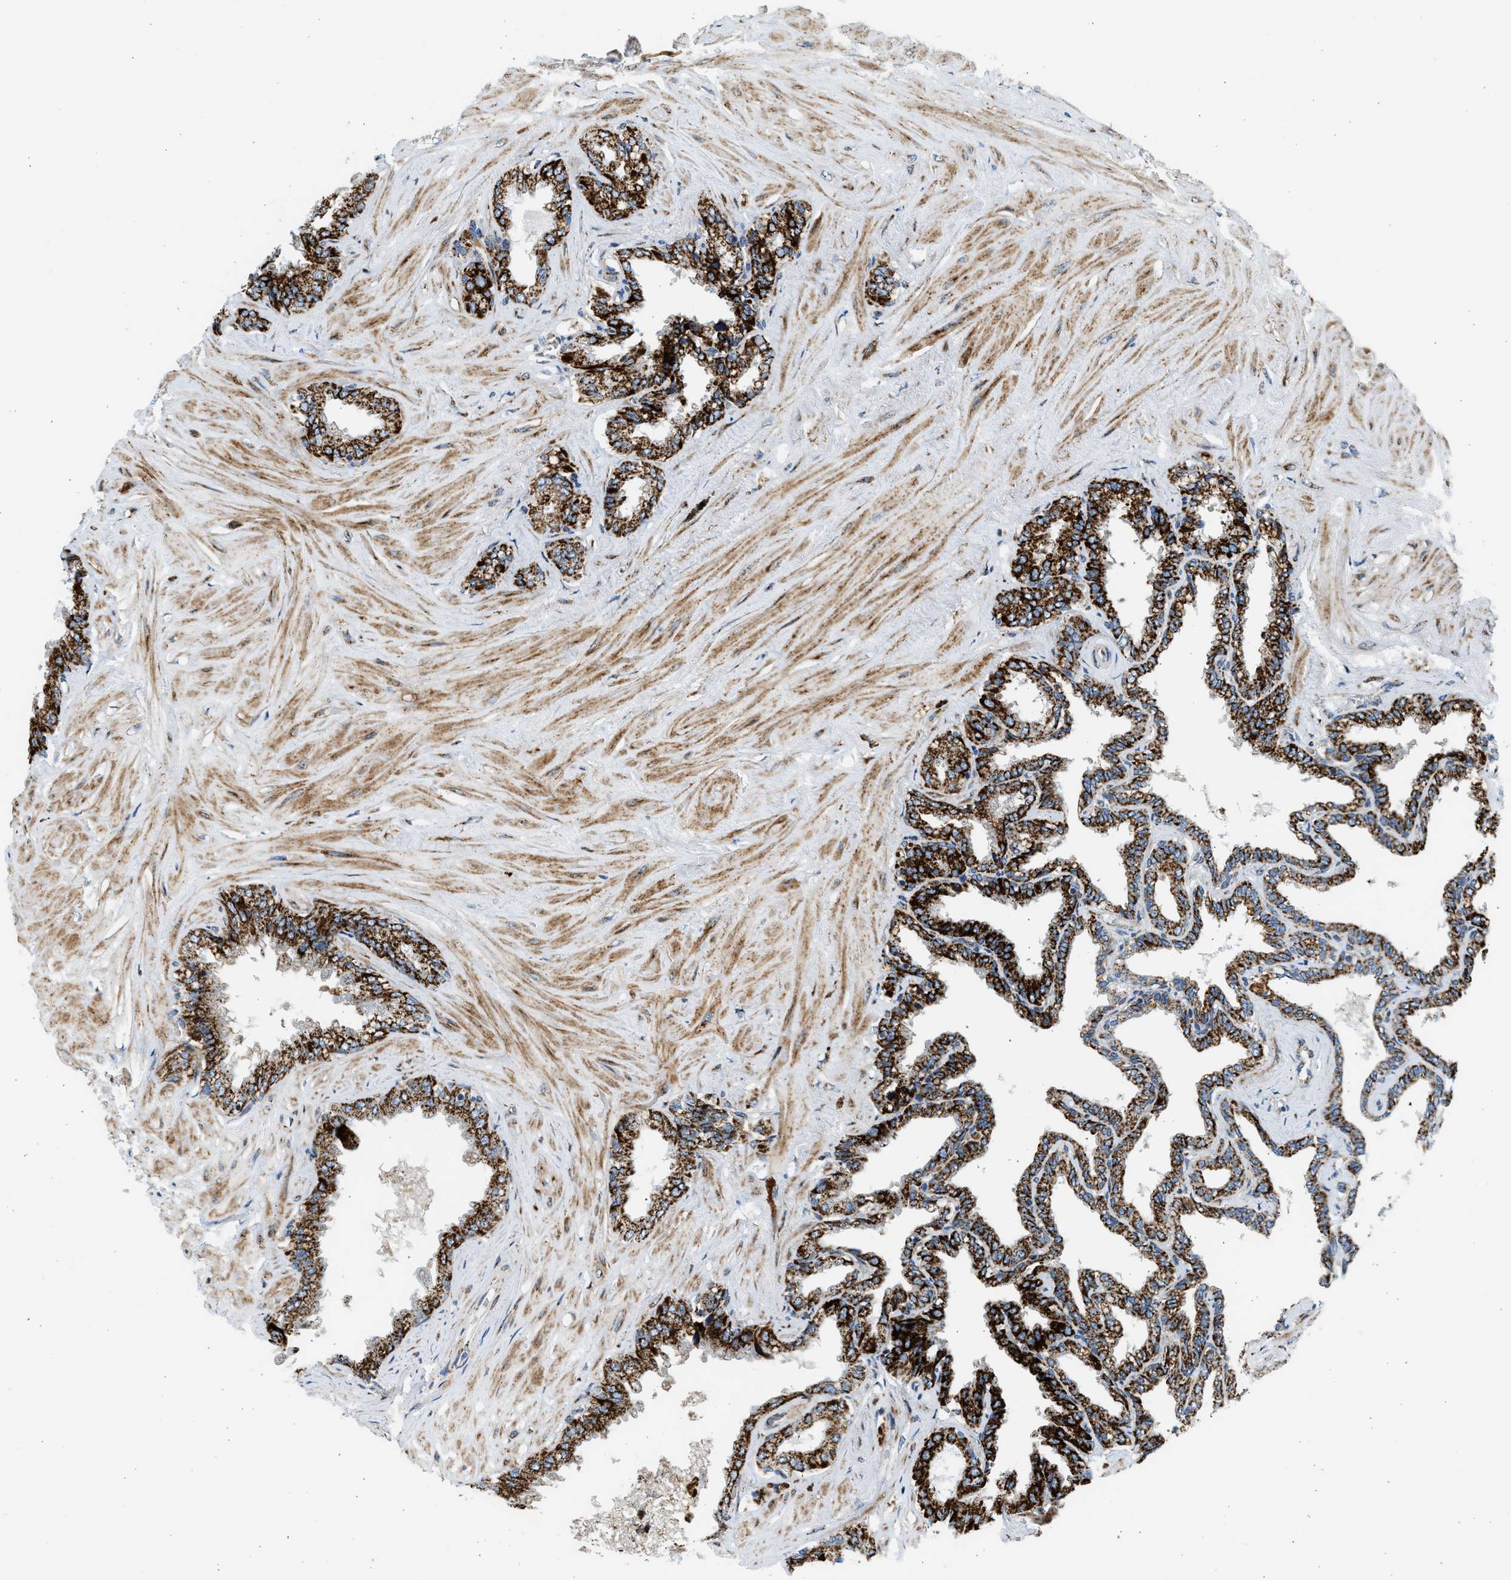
{"staining": {"intensity": "strong", "quantity": ">75%", "location": "cytoplasmic/membranous"}, "tissue": "seminal vesicle", "cell_type": "Glandular cells", "image_type": "normal", "snomed": [{"axis": "morphology", "description": "Normal tissue, NOS"}, {"axis": "topography", "description": "Seminal veicle"}], "caption": "Seminal vesicle stained with DAB immunohistochemistry exhibits high levels of strong cytoplasmic/membranous positivity in about >75% of glandular cells.", "gene": "KCNMB3", "patient": {"sex": "male", "age": 46}}